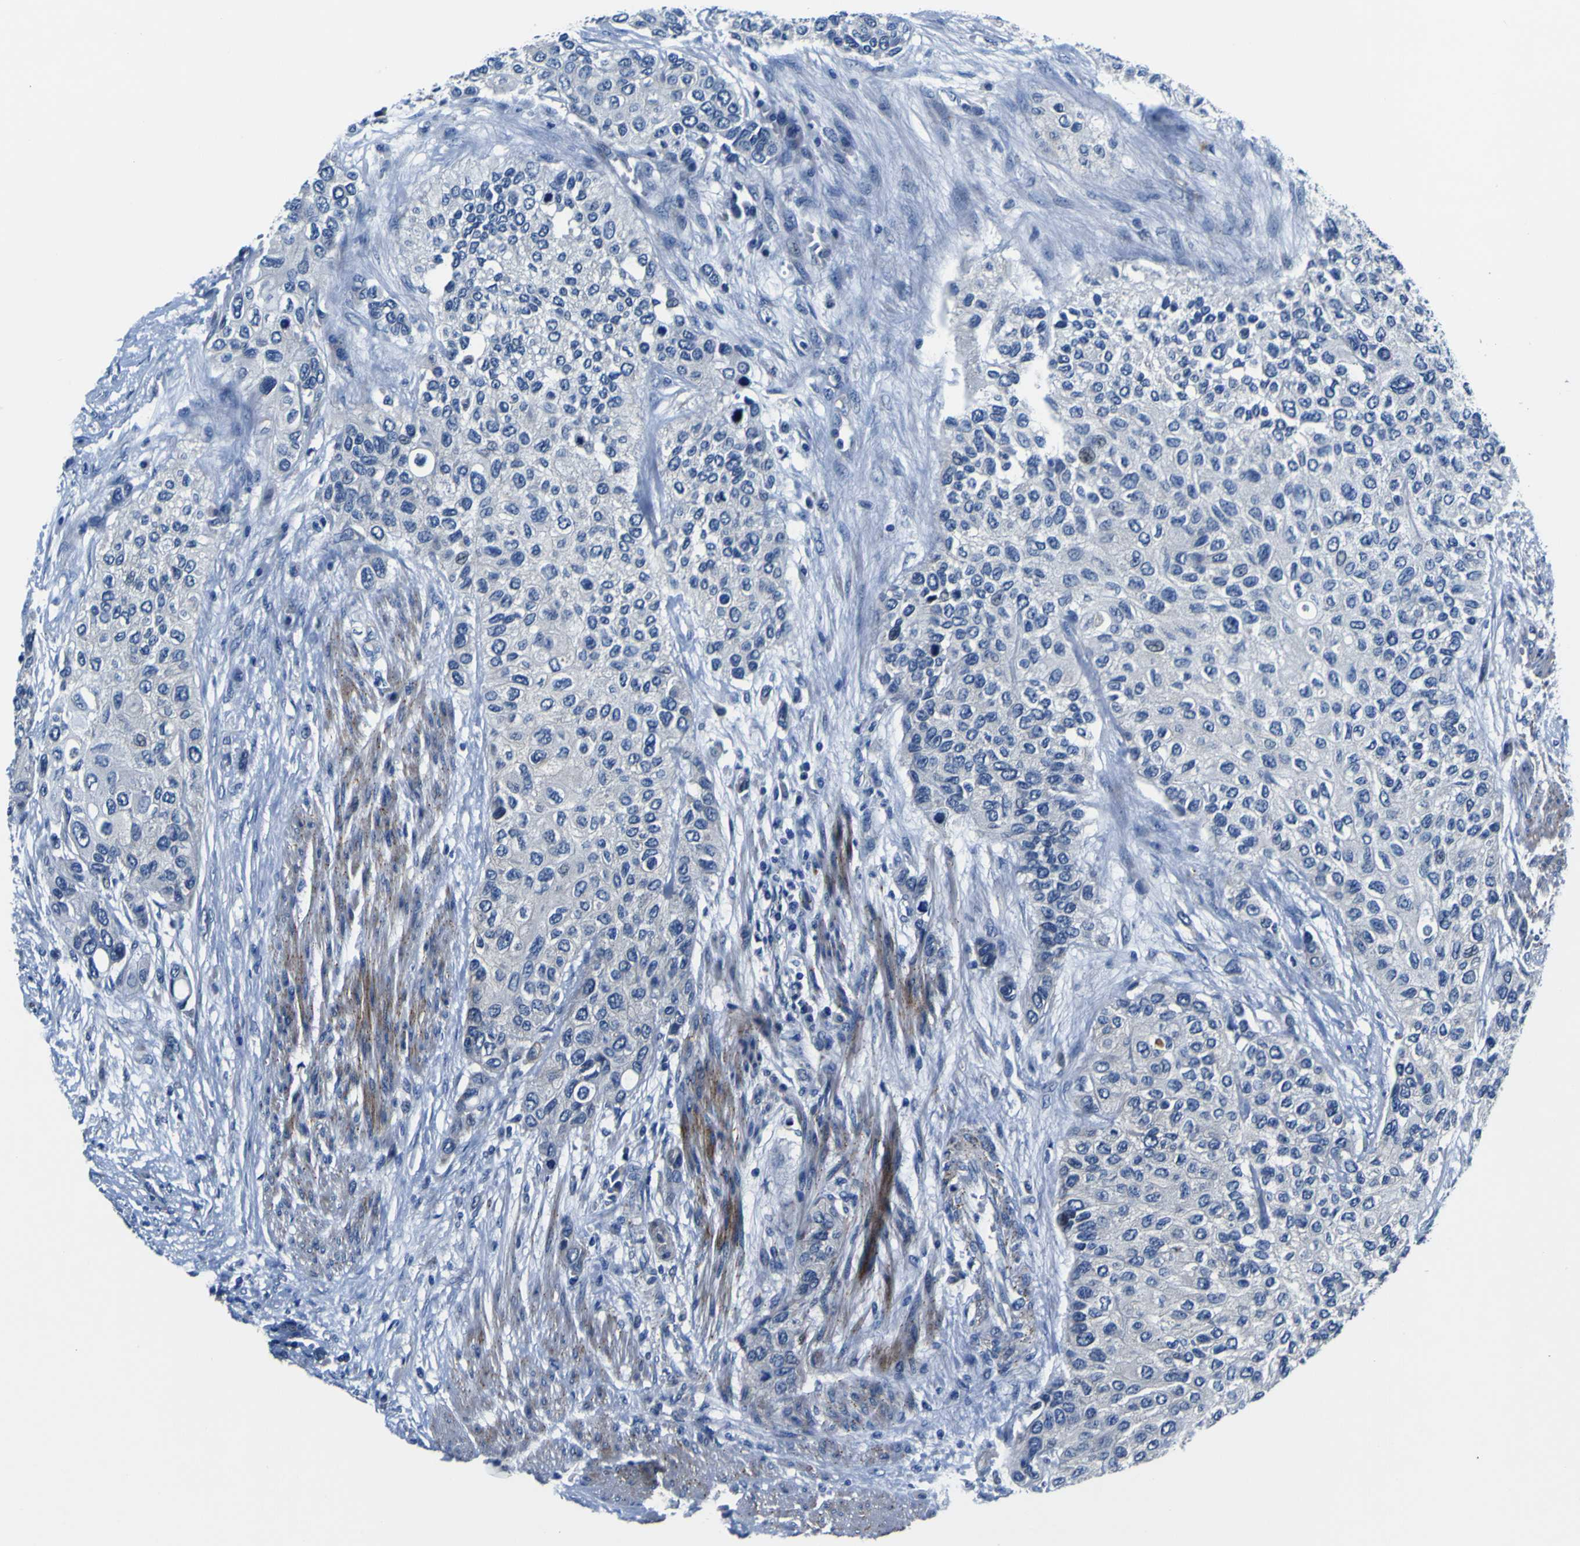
{"staining": {"intensity": "negative", "quantity": "none", "location": "none"}, "tissue": "urothelial cancer", "cell_type": "Tumor cells", "image_type": "cancer", "snomed": [{"axis": "morphology", "description": "Urothelial carcinoma, High grade"}, {"axis": "topography", "description": "Urinary bladder"}], "caption": "There is no significant positivity in tumor cells of urothelial carcinoma (high-grade).", "gene": "AGAP3", "patient": {"sex": "female", "age": 56}}